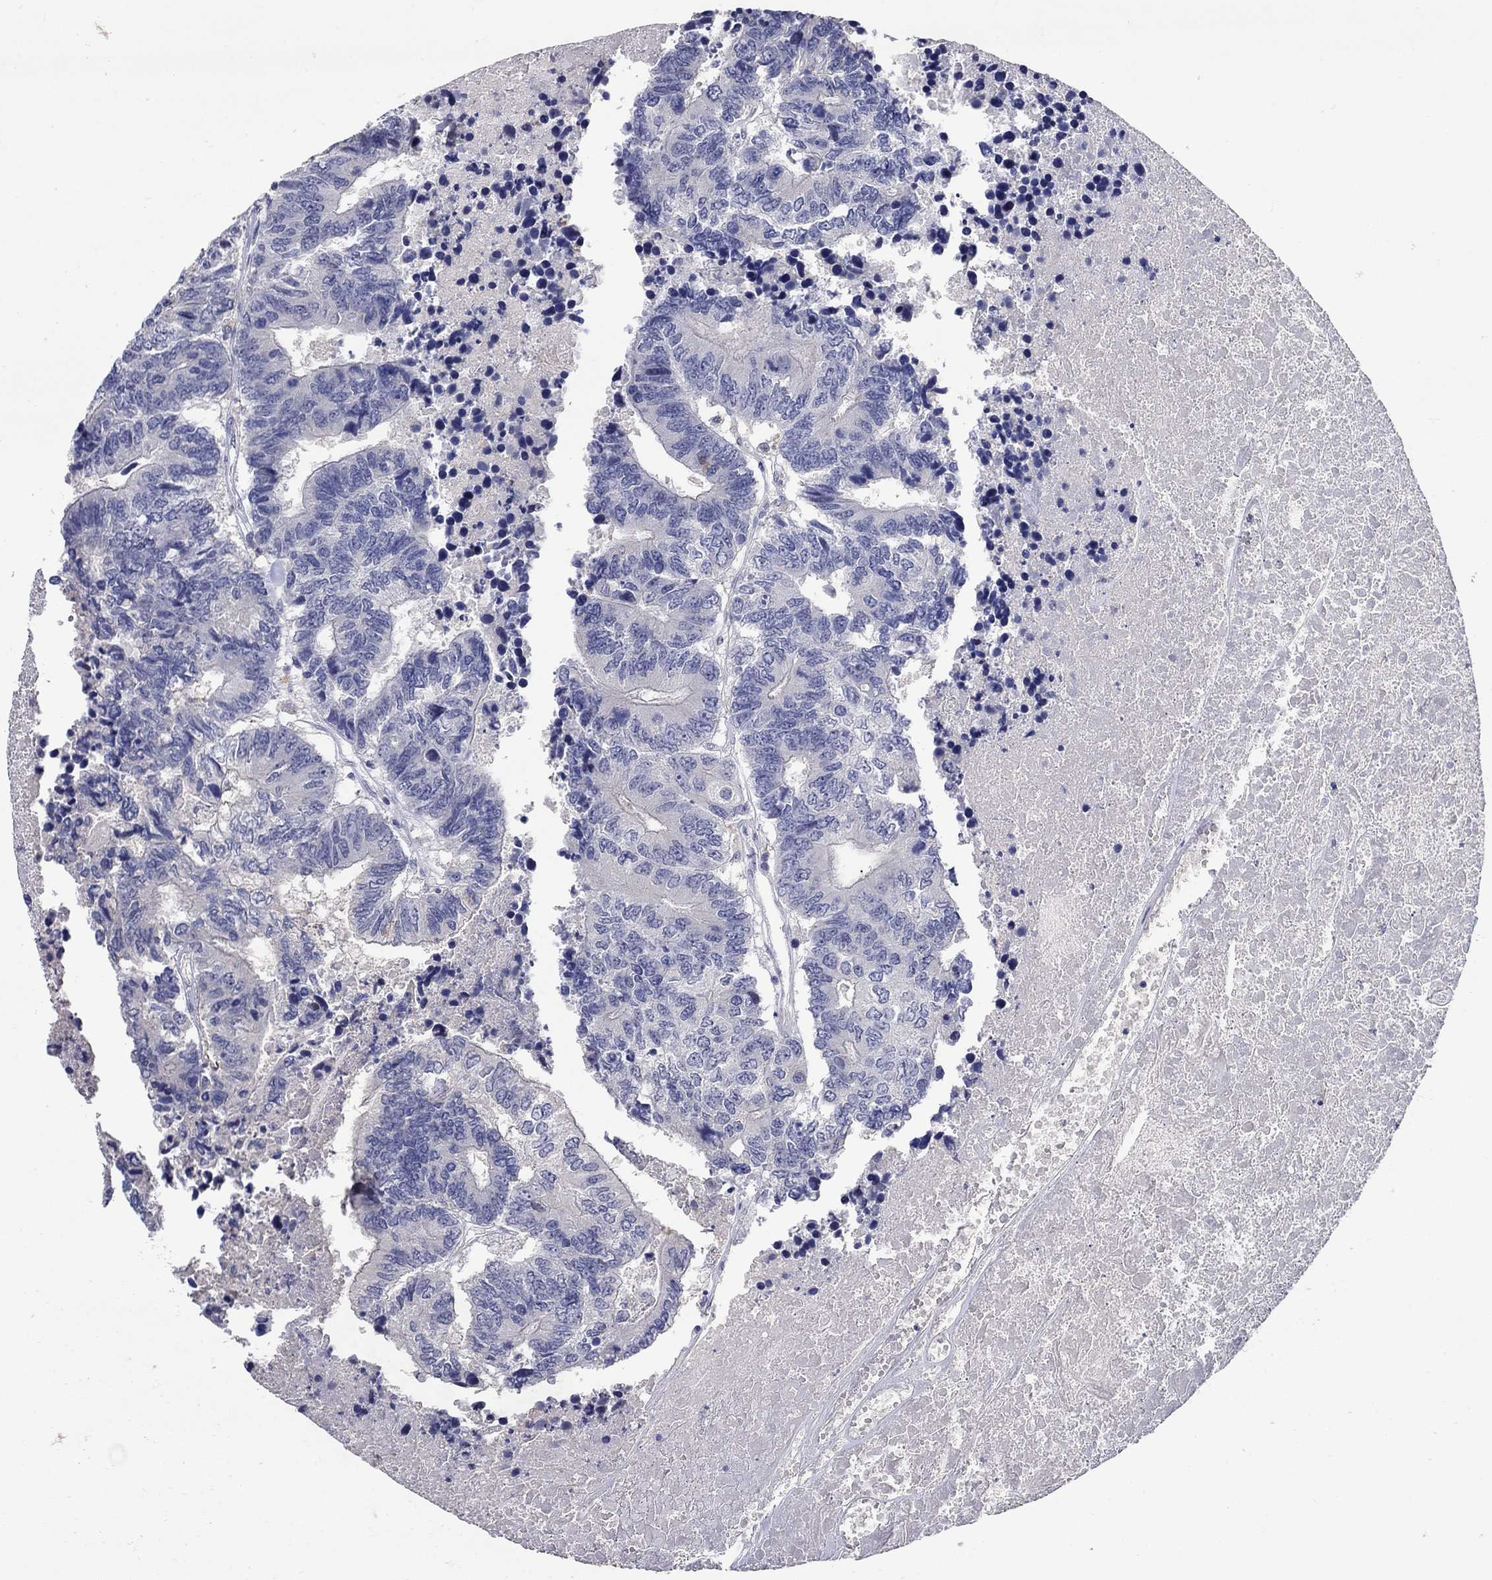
{"staining": {"intensity": "negative", "quantity": "none", "location": "none"}, "tissue": "colorectal cancer", "cell_type": "Tumor cells", "image_type": "cancer", "snomed": [{"axis": "morphology", "description": "Adenocarcinoma, NOS"}, {"axis": "topography", "description": "Colon"}], "caption": "Tumor cells are negative for brown protein staining in adenocarcinoma (colorectal).", "gene": "CETN1", "patient": {"sex": "female", "age": 48}}